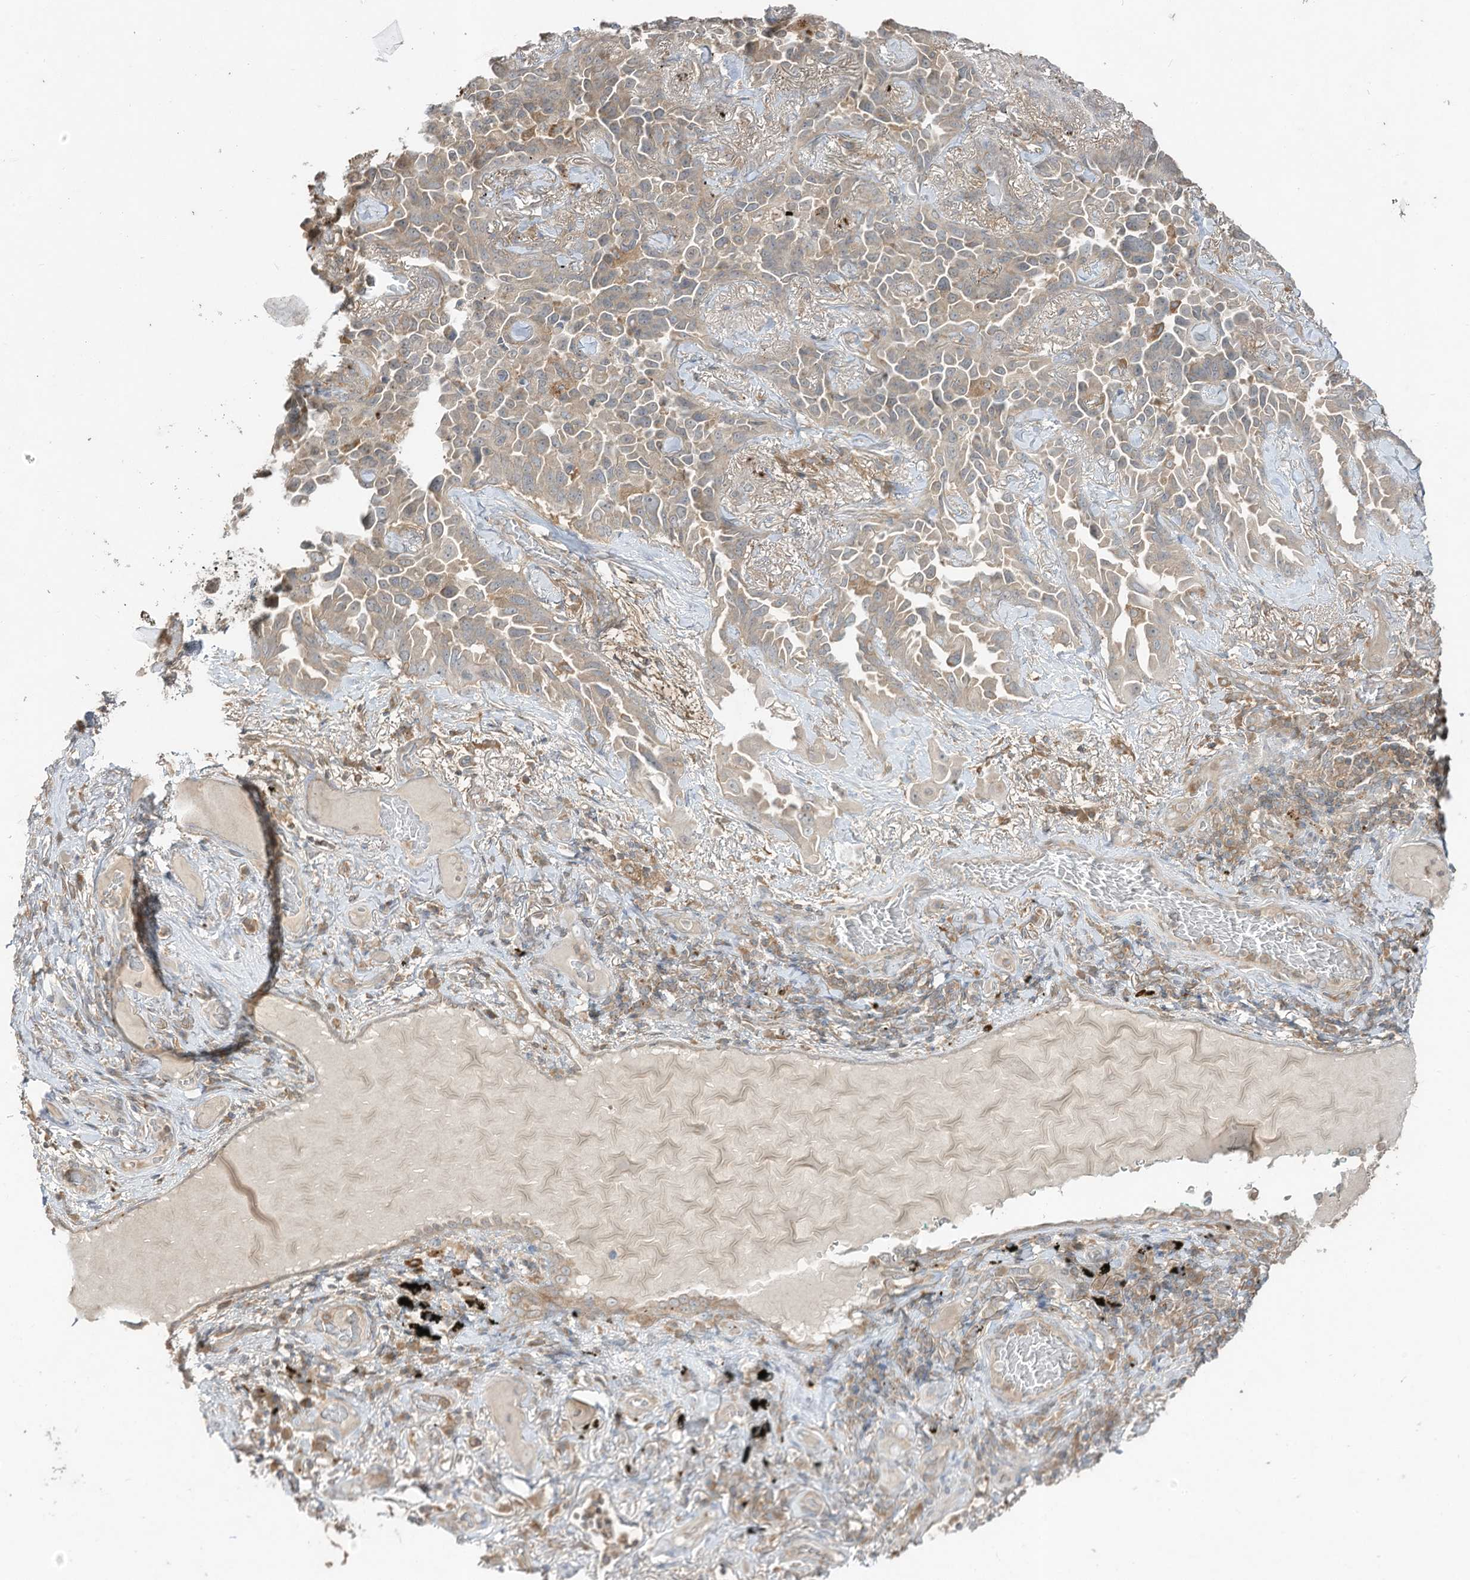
{"staining": {"intensity": "weak", "quantity": "<25%", "location": "cytoplasmic/membranous"}, "tissue": "lung cancer", "cell_type": "Tumor cells", "image_type": "cancer", "snomed": [{"axis": "morphology", "description": "Adenocarcinoma, NOS"}, {"axis": "topography", "description": "Lung"}], "caption": "A histopathology image of human lung adenocarcinoma is negative for staining in tumor cells.", "gene": "LDAH", "patient": {"sex": "female", "age": 67}}